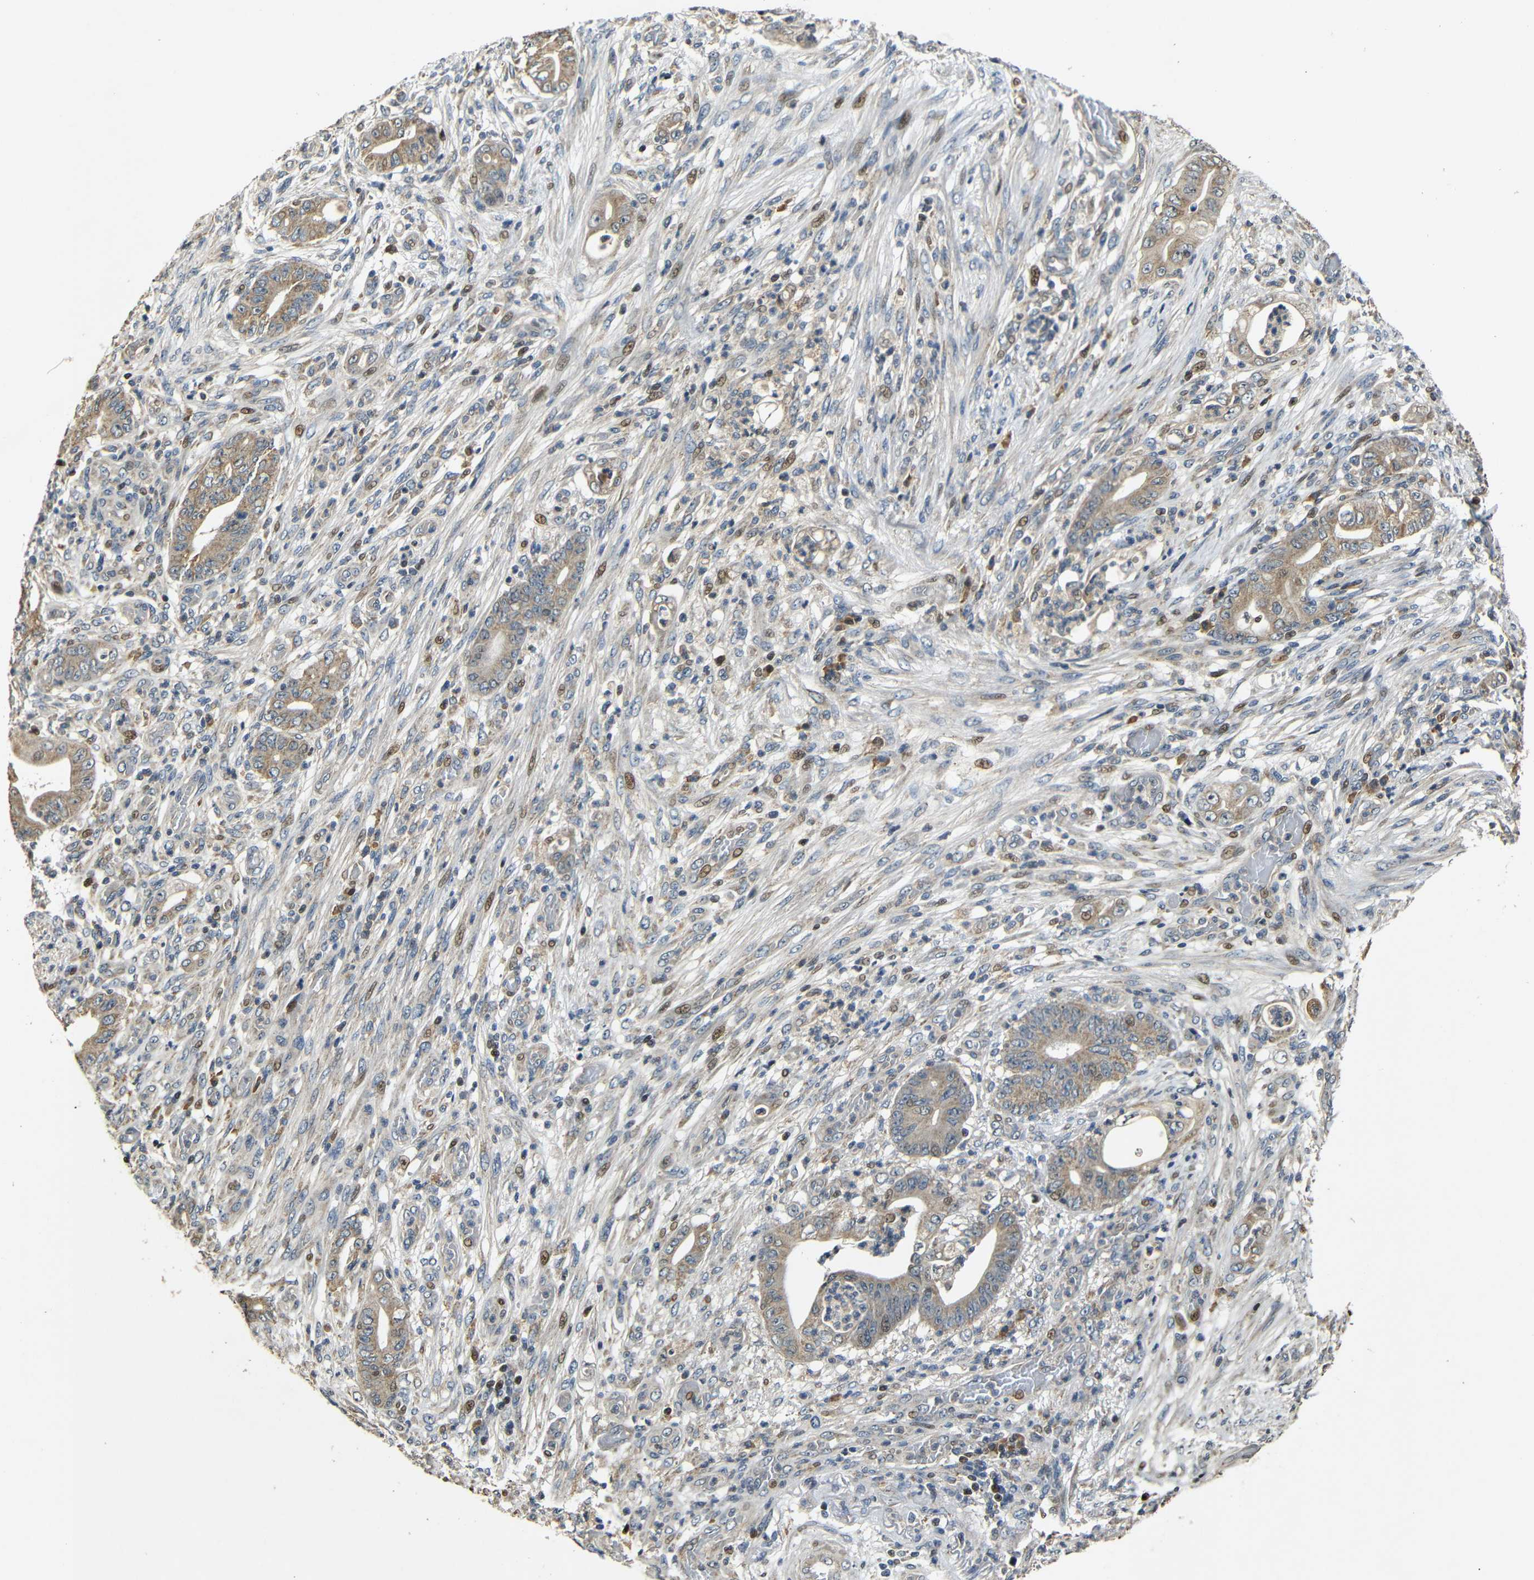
{"staining": {"intensity": "moderate", "quantity": ">75%", "location": "cytoplasmic/membranous,nuclear"}, "tissue": "stomach cancer", "cell_type": "Tumor cells", "image_type": "cancer", "snomed": [{"axis": "morphology", "description": "Adenocarcinoma, NOS"}, {"axis": "topography", "description": "Stomach"}], "caption": "Protein staining displays moderate cytoplasmic/membranous and nuclear positivity in about >75% of tumor cells in stomach cancer (adenocarcinoma).", "gene": "KAZALD1", "patient": {"sex": "female", "age": 73}}